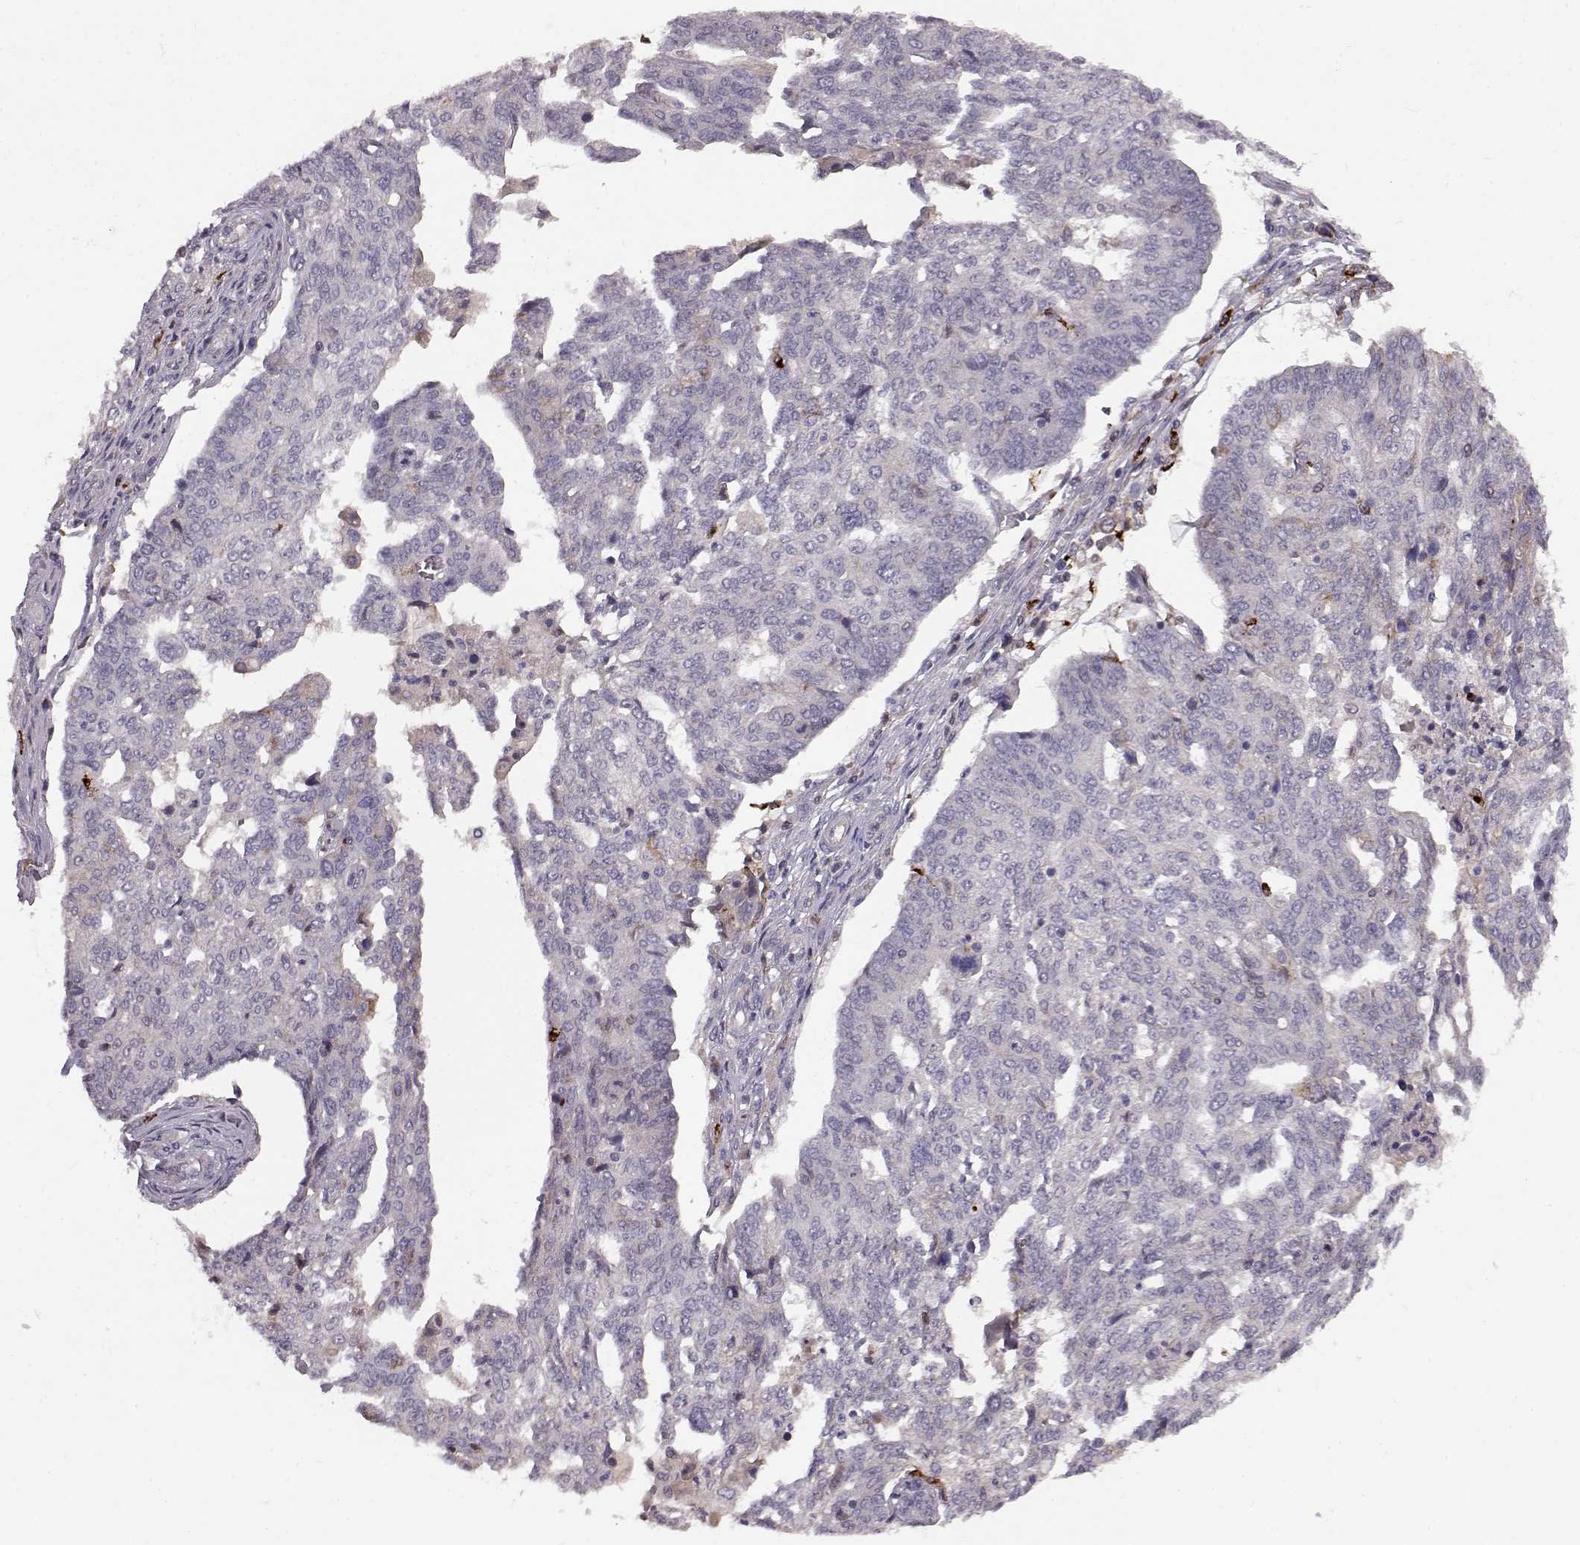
{"staining": {"intensity": "negative", "quantity": "none", "location": "none"}, "tissue": "ovarian cancer", "cell_type": "Tumor cells", "image_type": "cancer", "snomed": [{"axis": "morphology", "description": "Cystadenocarcinoma, serous, NOS"}, {"axis": "topography", "description": "Ovary"}], "caption": "An IHC image of ovarian serous cystadenocarcinoma is shown. There is no staining in tumor cells of ovarian serous cystadenocarcinoma. (Stains: DAB IHC with hematoxylin counter stain, Microscopy: brightfield microscopy at high magnification).", "gene": "CCNF", "patient": {"sex": "female", "age": 67}}